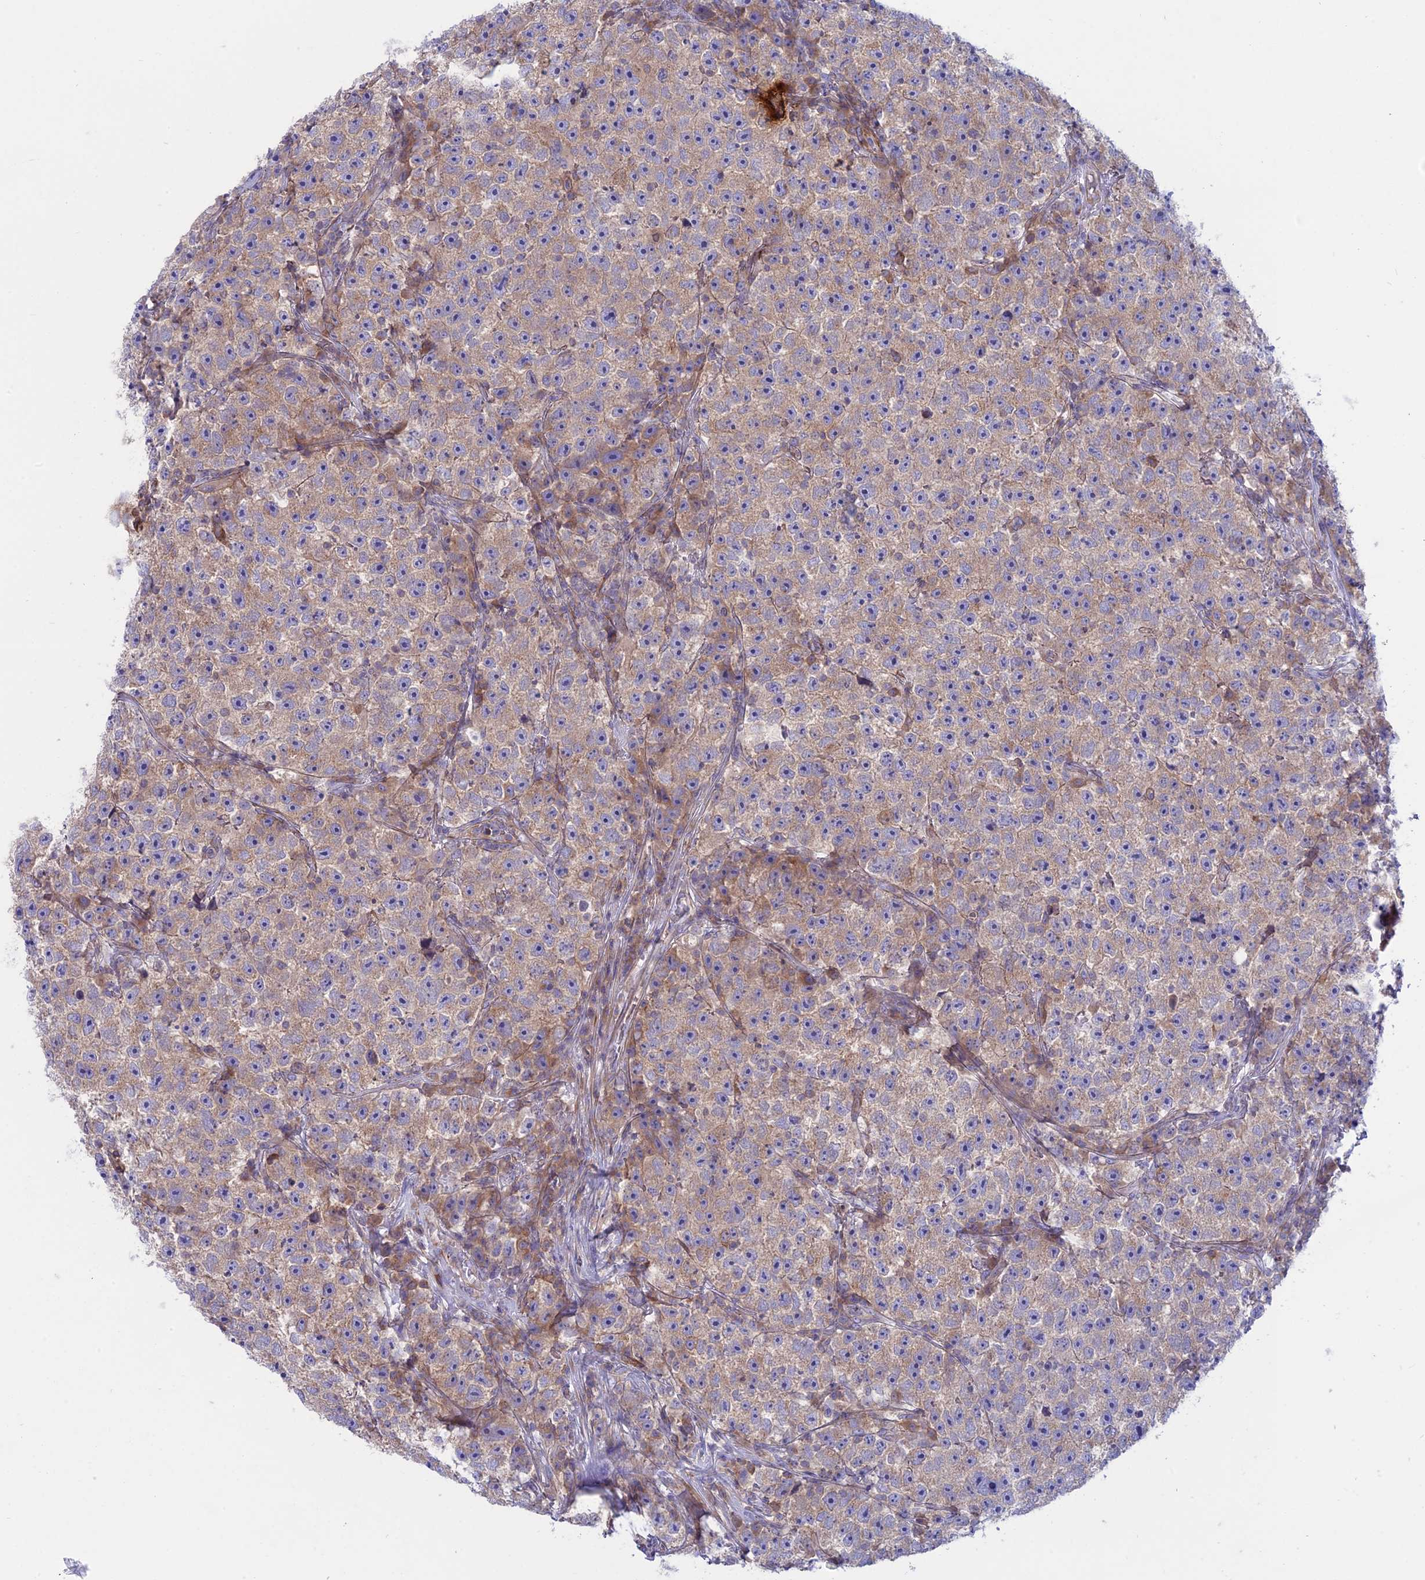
{"staining": {"intensity": "weak", "quantity": ">75%", "location": "cytoplasmic/membranous"}, "tissue": "testis cancer", "cell_type": "Tumor cells", "image_type": "cancer", "snomed": [{"axis": "morphology", "description": "Seminoma, NOS"}, {"axis": "topography", "description": "Testis"}], "caption": "This is an image of immunohistochemistry staining of testis cancer (seminoma), which shows weak staining in the cytoplasmic/membranous of tumor cells.", "gene": "MYO5B", "patient": {"sex": "male", "age": 22}}